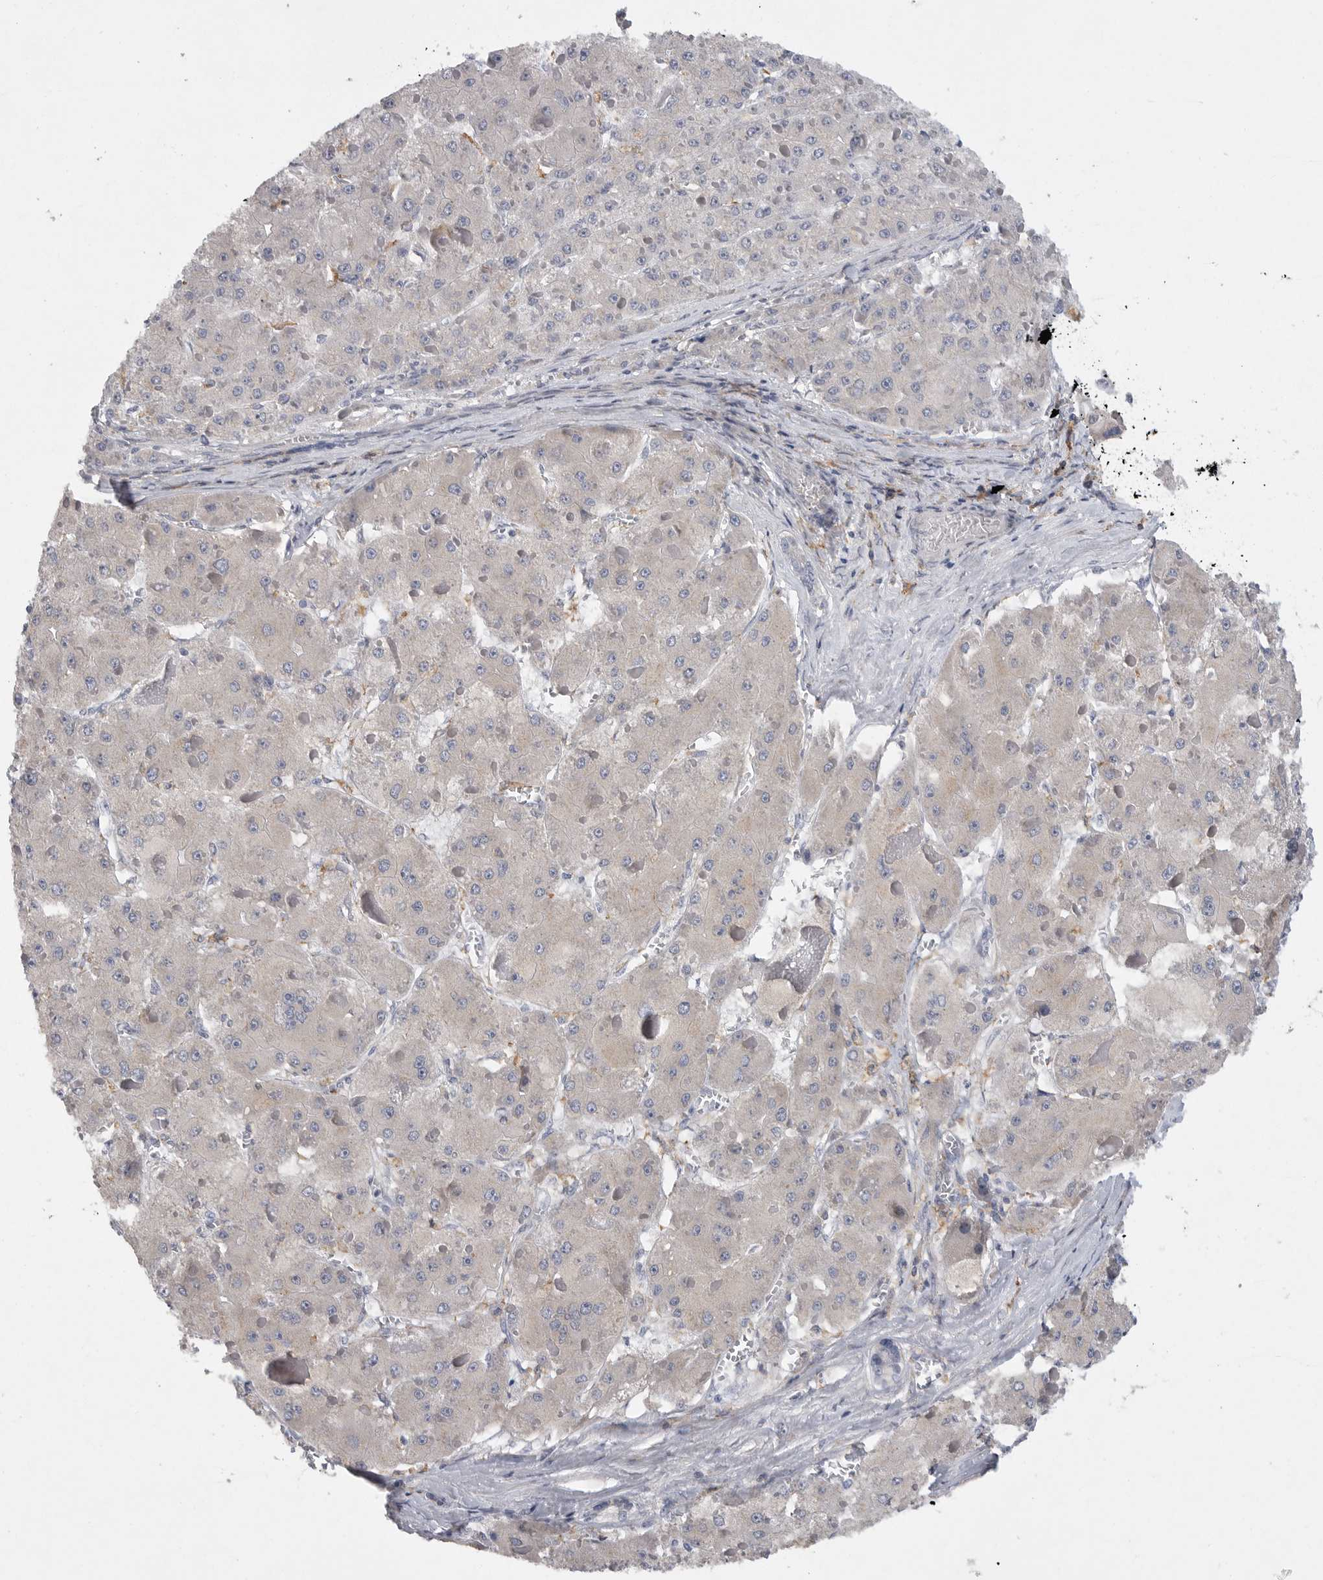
{"staining": {"intensity": "negative", "quantity": "none", "location": "none"}, "tissue": "liver cancer", "cell_type": "Tumor cells", "image_type": "cancer", "snomed": [{"axis": "morphology", "description": "Carcinoma, Hepatocellular, NOS"}, {"axis": "topography", "description": "Liver"}], "caption": "Immunohistochemical staining of liver cancer (hepatocellular carcinoma) shows no significant positivity in tumor cells.", "gene": "EDEM3", "patient": {"sex": "female", "age": 73}}